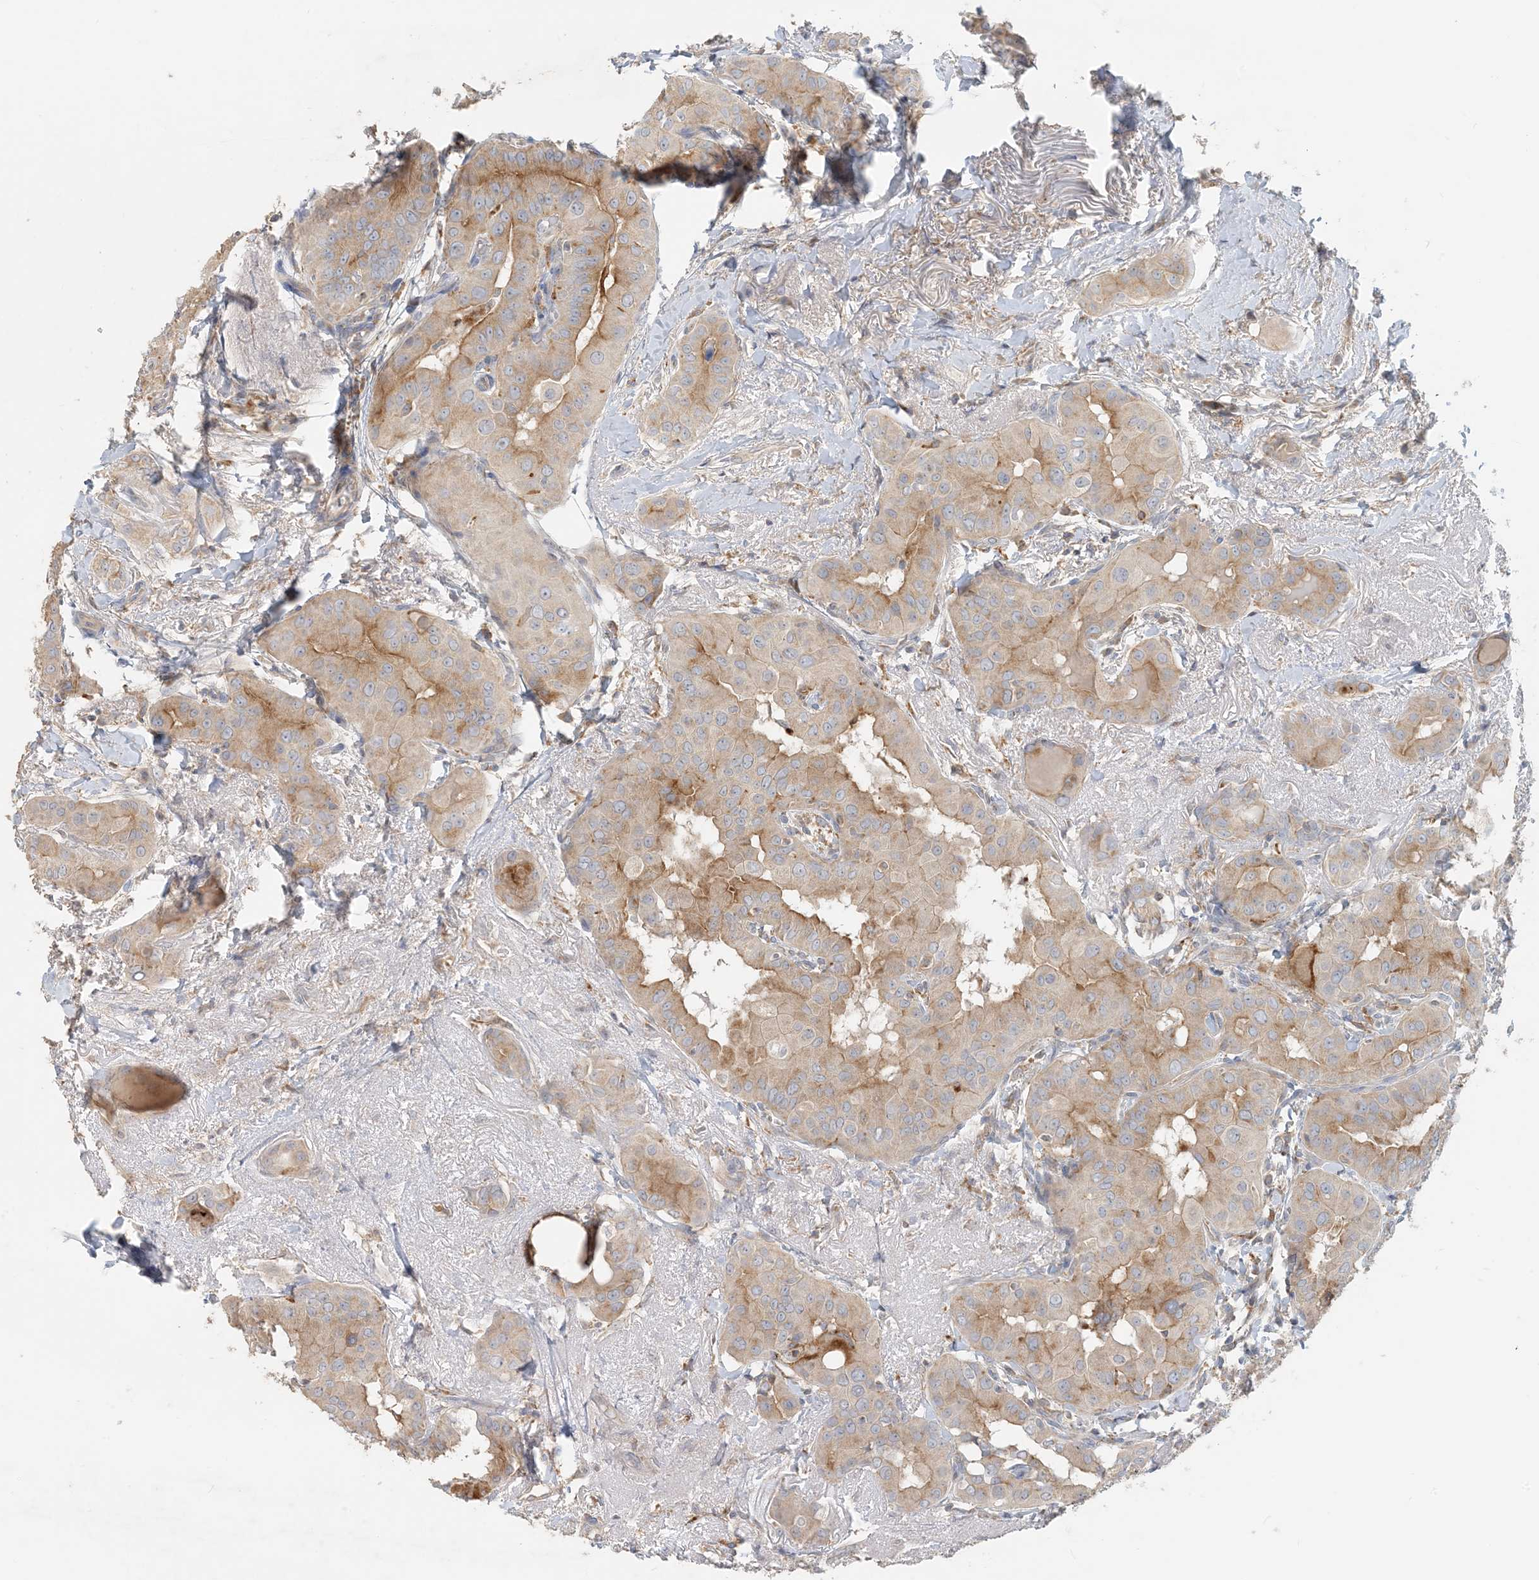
{"staining": {"intensity": "moderate", "quantity": ">75%", "location": "cytoplasmic/membranous"}, "tissue": "thyroid cancer", "cell_type": "Tumor cells", "image_type": "cancer", "snomed": [{"axis": "morphology", "description": "Papillary adenocarcinoma, NOS"}, {"axis": "topography", "description": "Thyroid gland"}], "caption": "Brown immunohistochemical staining in thyroid cancer (papillary adenocarcinoma) demonstrates moderate cytoplasmic/membranous positivity in about >75% of tumor cells.", "gene": "SPPL2A", "patient": {"sex": "male", "age": 33}}